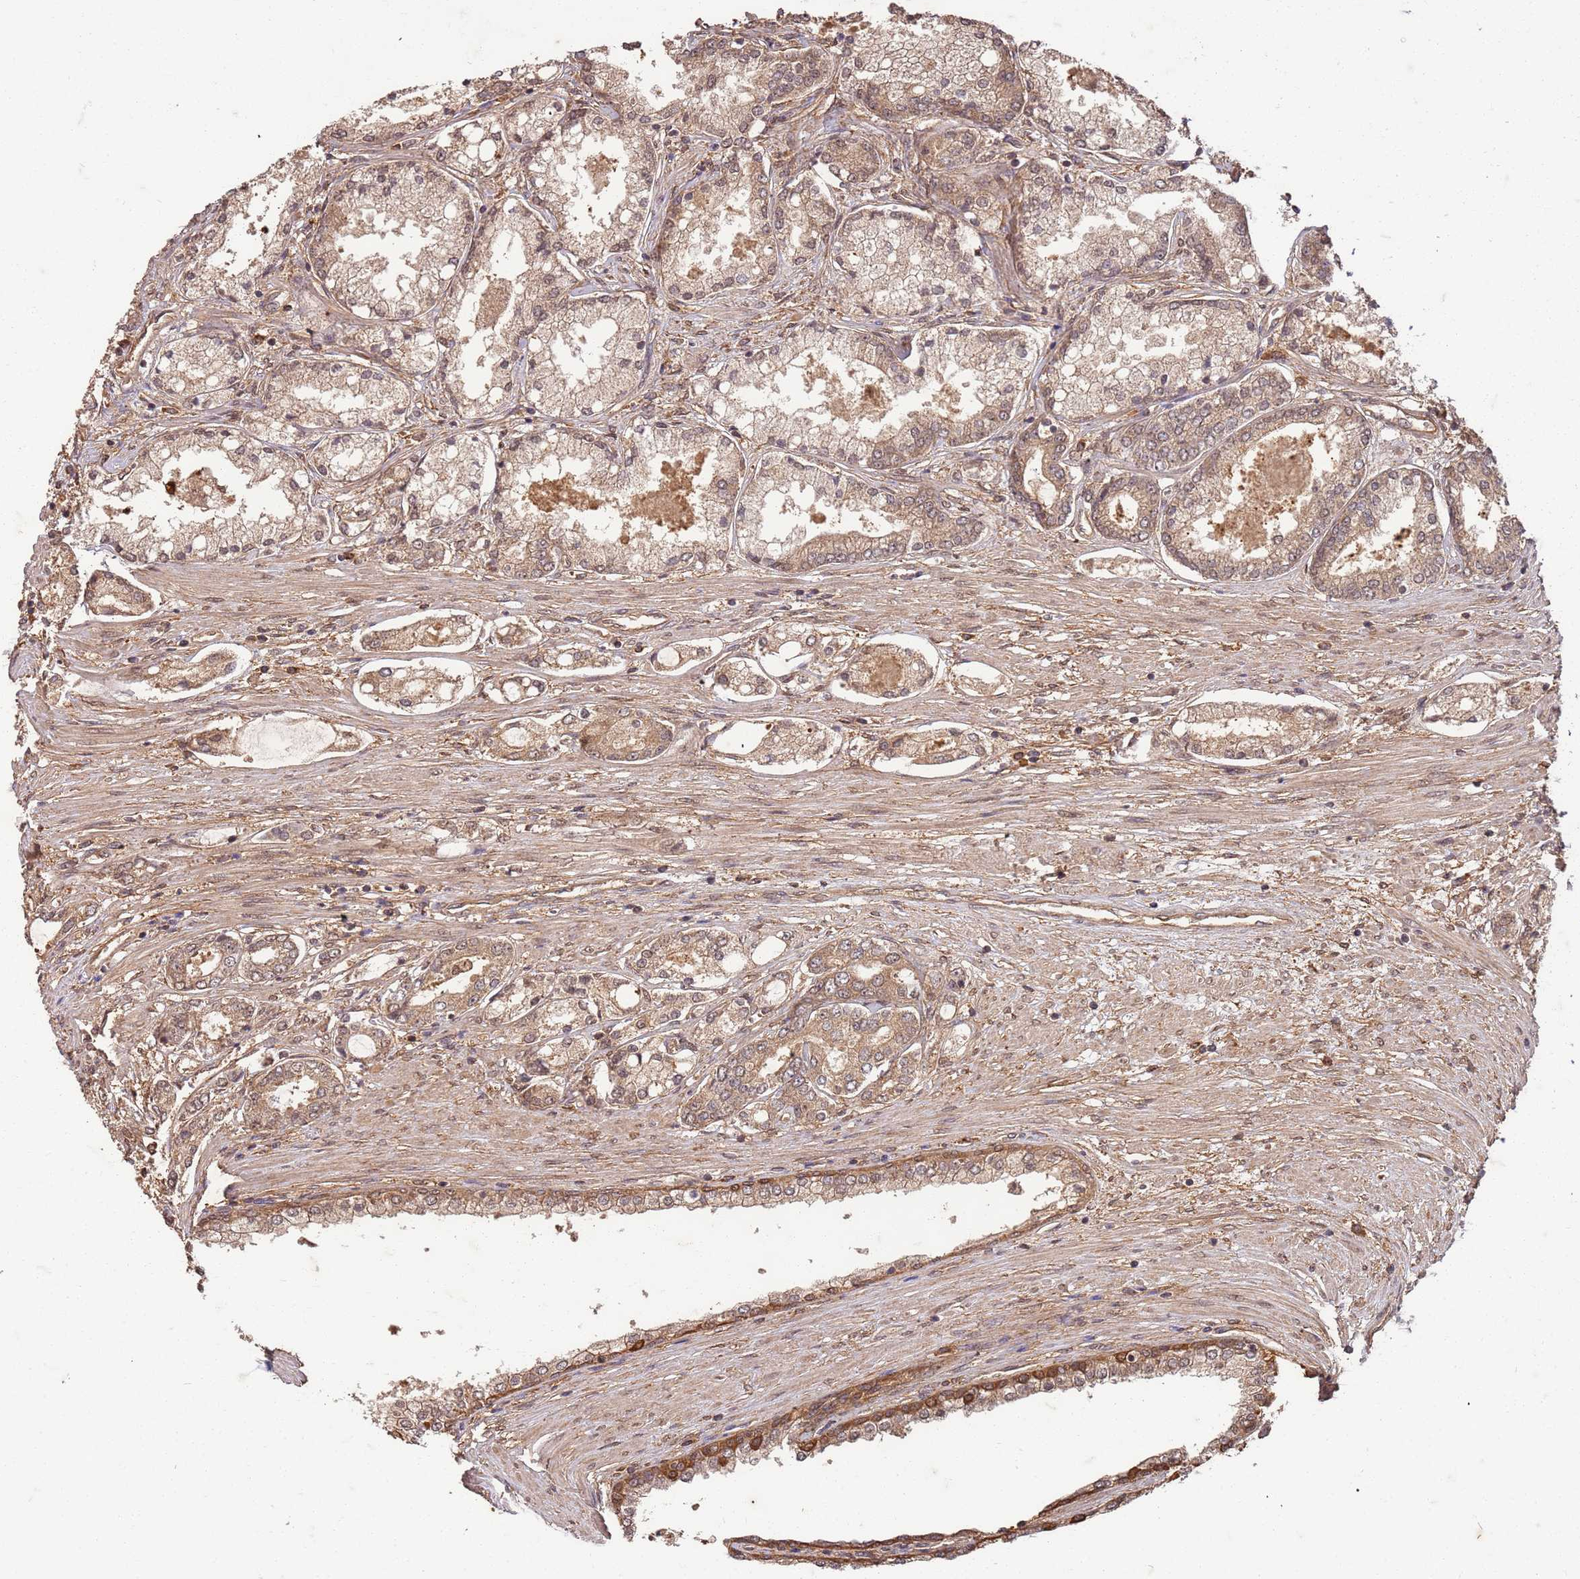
{"staining": {"intensity": "moderate", "quantity": ">75%", "location": "cytoplasmic/membranous,nuclear"}, "tissue": "prostate cancer", "cell_type": "Tumor cells", "image_type": "cancer", "snomed": [{"axis": "morphology", "description": "Adenocarcinoma, Low grade"}, {"axis": "topography", "description": "Prostate"}], "caption": "Low-grade adenocarcinoma (prostate) stained with a protein marker reveals moderate staining in tumor cells.", "gene": "UBE3A", "patient": {"sex": "male", "age": 68}}